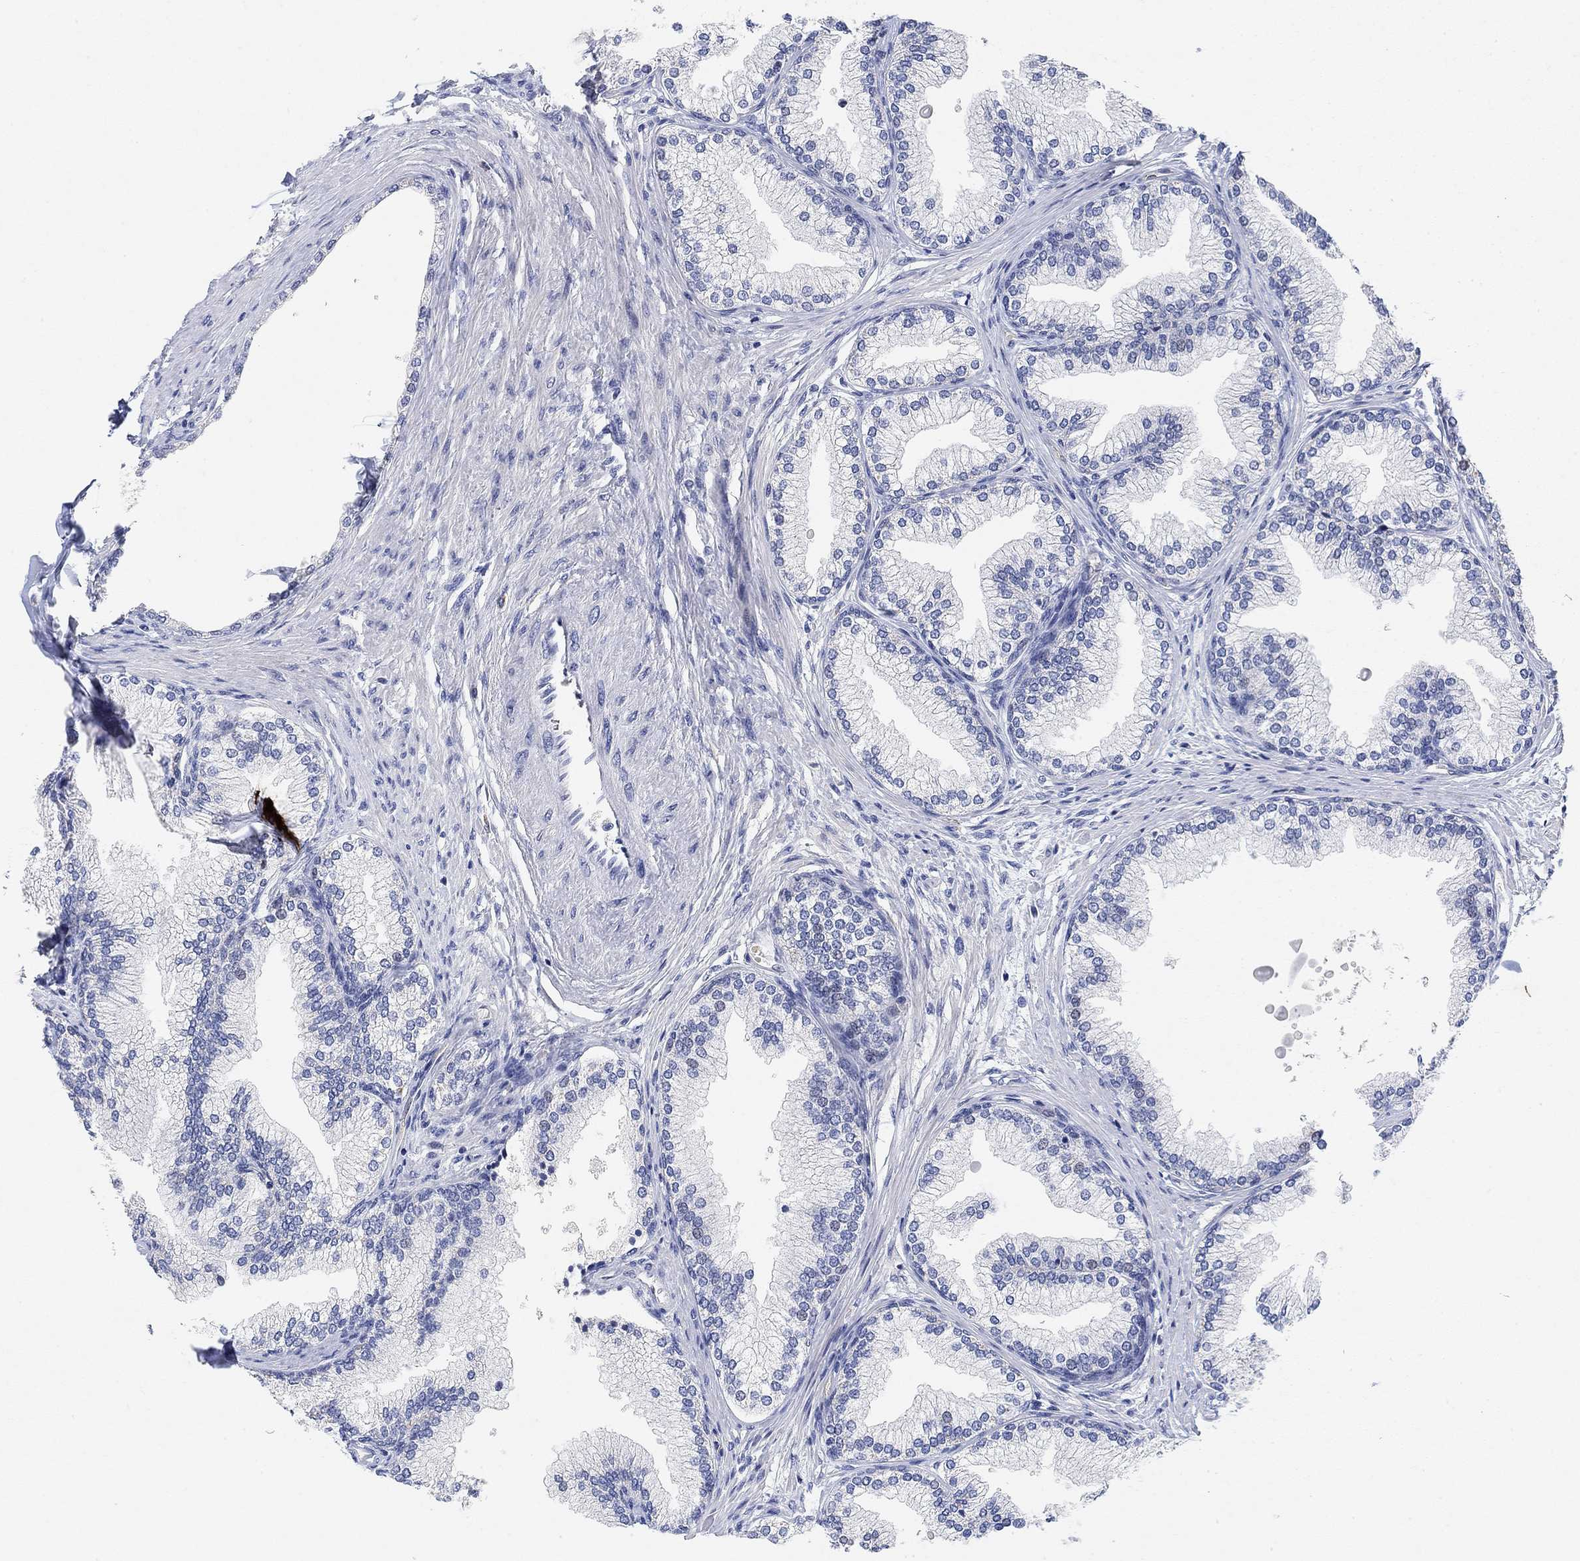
{"staining": {"intensity": "negative", "quantity": "none", "location": "none"}, "tissue": "prostate", "cell_type": "Glandular cells", "image_type": "normal", "snomed": [{"axis": "morphology", "description": "Normal tissue, NOS"}, {"axis": "topography", "description": "Prostate"}], "caption": "There is no significant positivity in glandular cells of prostate. (Brightfield microscopy of DAB IHC at high magnification).", "gene": "VAT1L", "patient": {"sex": "male", "age": 72}}